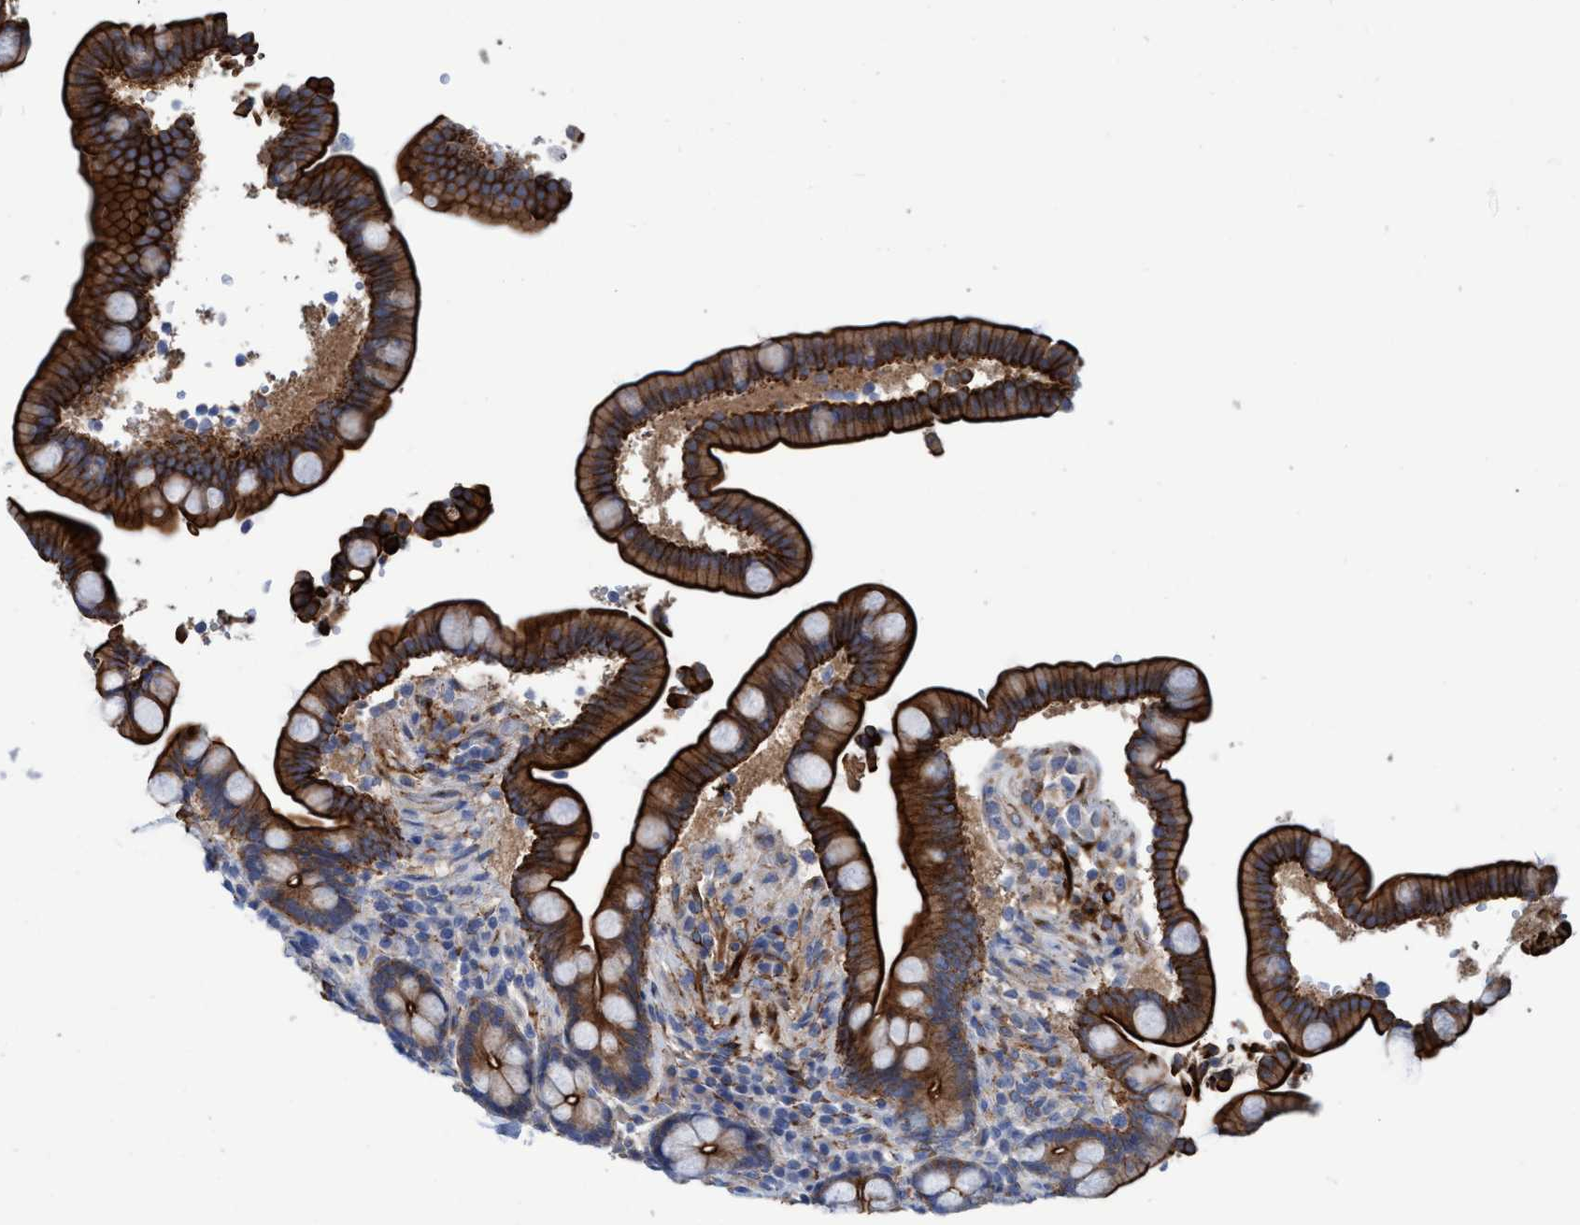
{"staining": {"intensity": "moderate", "quantity": ">75%", "location": "cytoplasmic/membranous"}, "tissue": "colon", "cell_type": "Endothelial cells", "image_type": "normal", "snomed": [{"axis": "morphology", "description": "Normal tissue, NOS"}, {"axis": "topography", "description": "Colon"}], "caption": "The photomicrograph exhibits staining of normal colon, revealing moderate cytoplasmic/membranous protein expression (brown color) within endothelial cells.", "gene": "GULP1", "patient": {"sex": "male", "age": 73}}